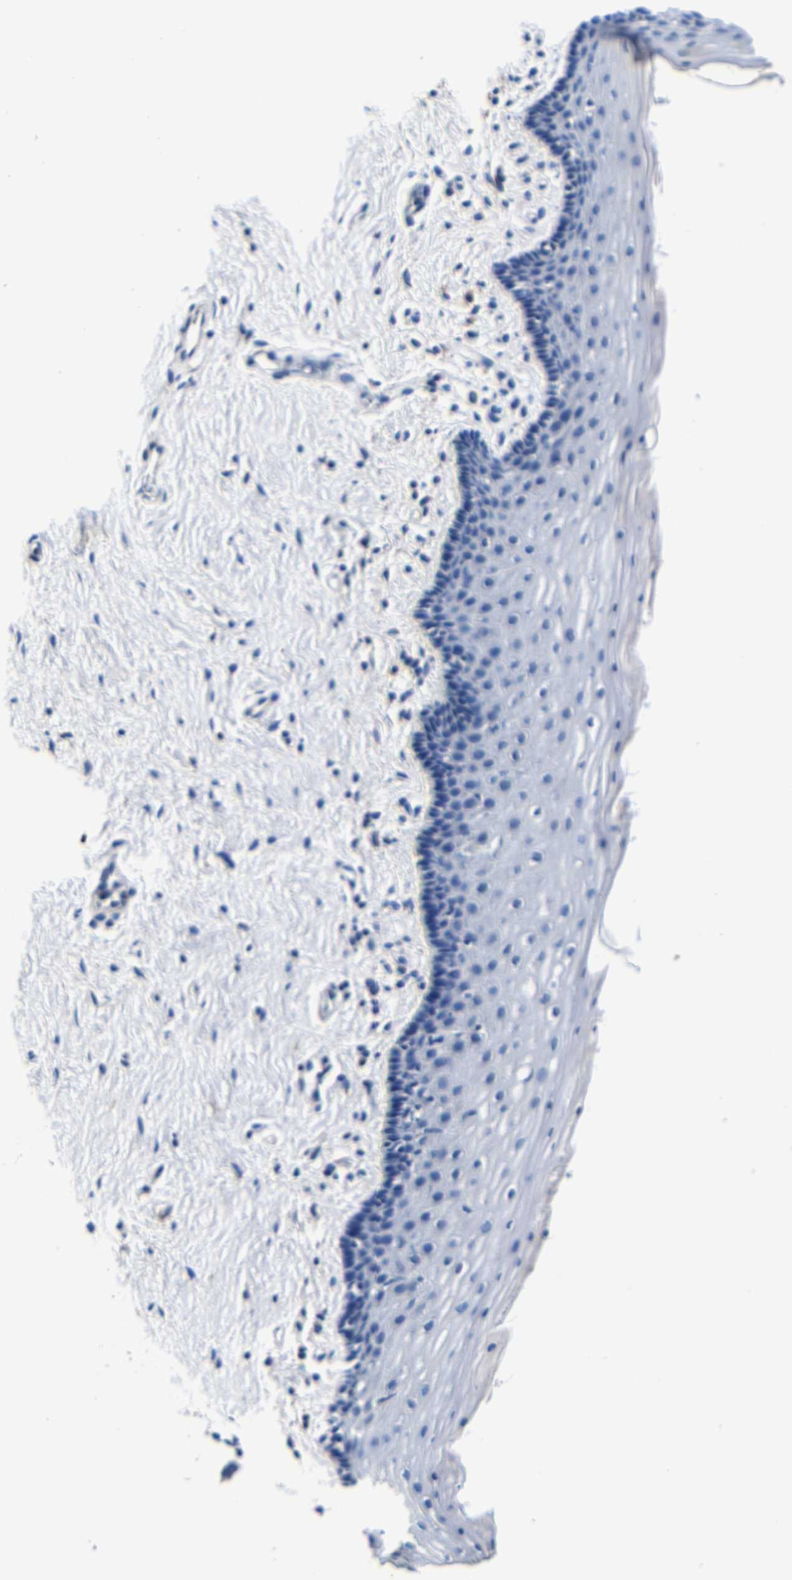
{"staining": {"intensity": "negative", "quantity": "none", "location": "none"}, "tissue": "vagina", "cell_type": "Squamous epithelial cells", "image_type": "normal", "snomed": [{"axis": "morphology", "description": "Normal tissue, NOS"}, {"axis": "topography", "description": "Vagina"}], "caption": "High power microscopy photomicrograph of an immunohistochemistry (IHC) photomicrograph of normal vagina, revealing no significant expression in squamous epithelial cells.", "gene": "DEPP1", "patient": {"sex": "female", "age": 44}}